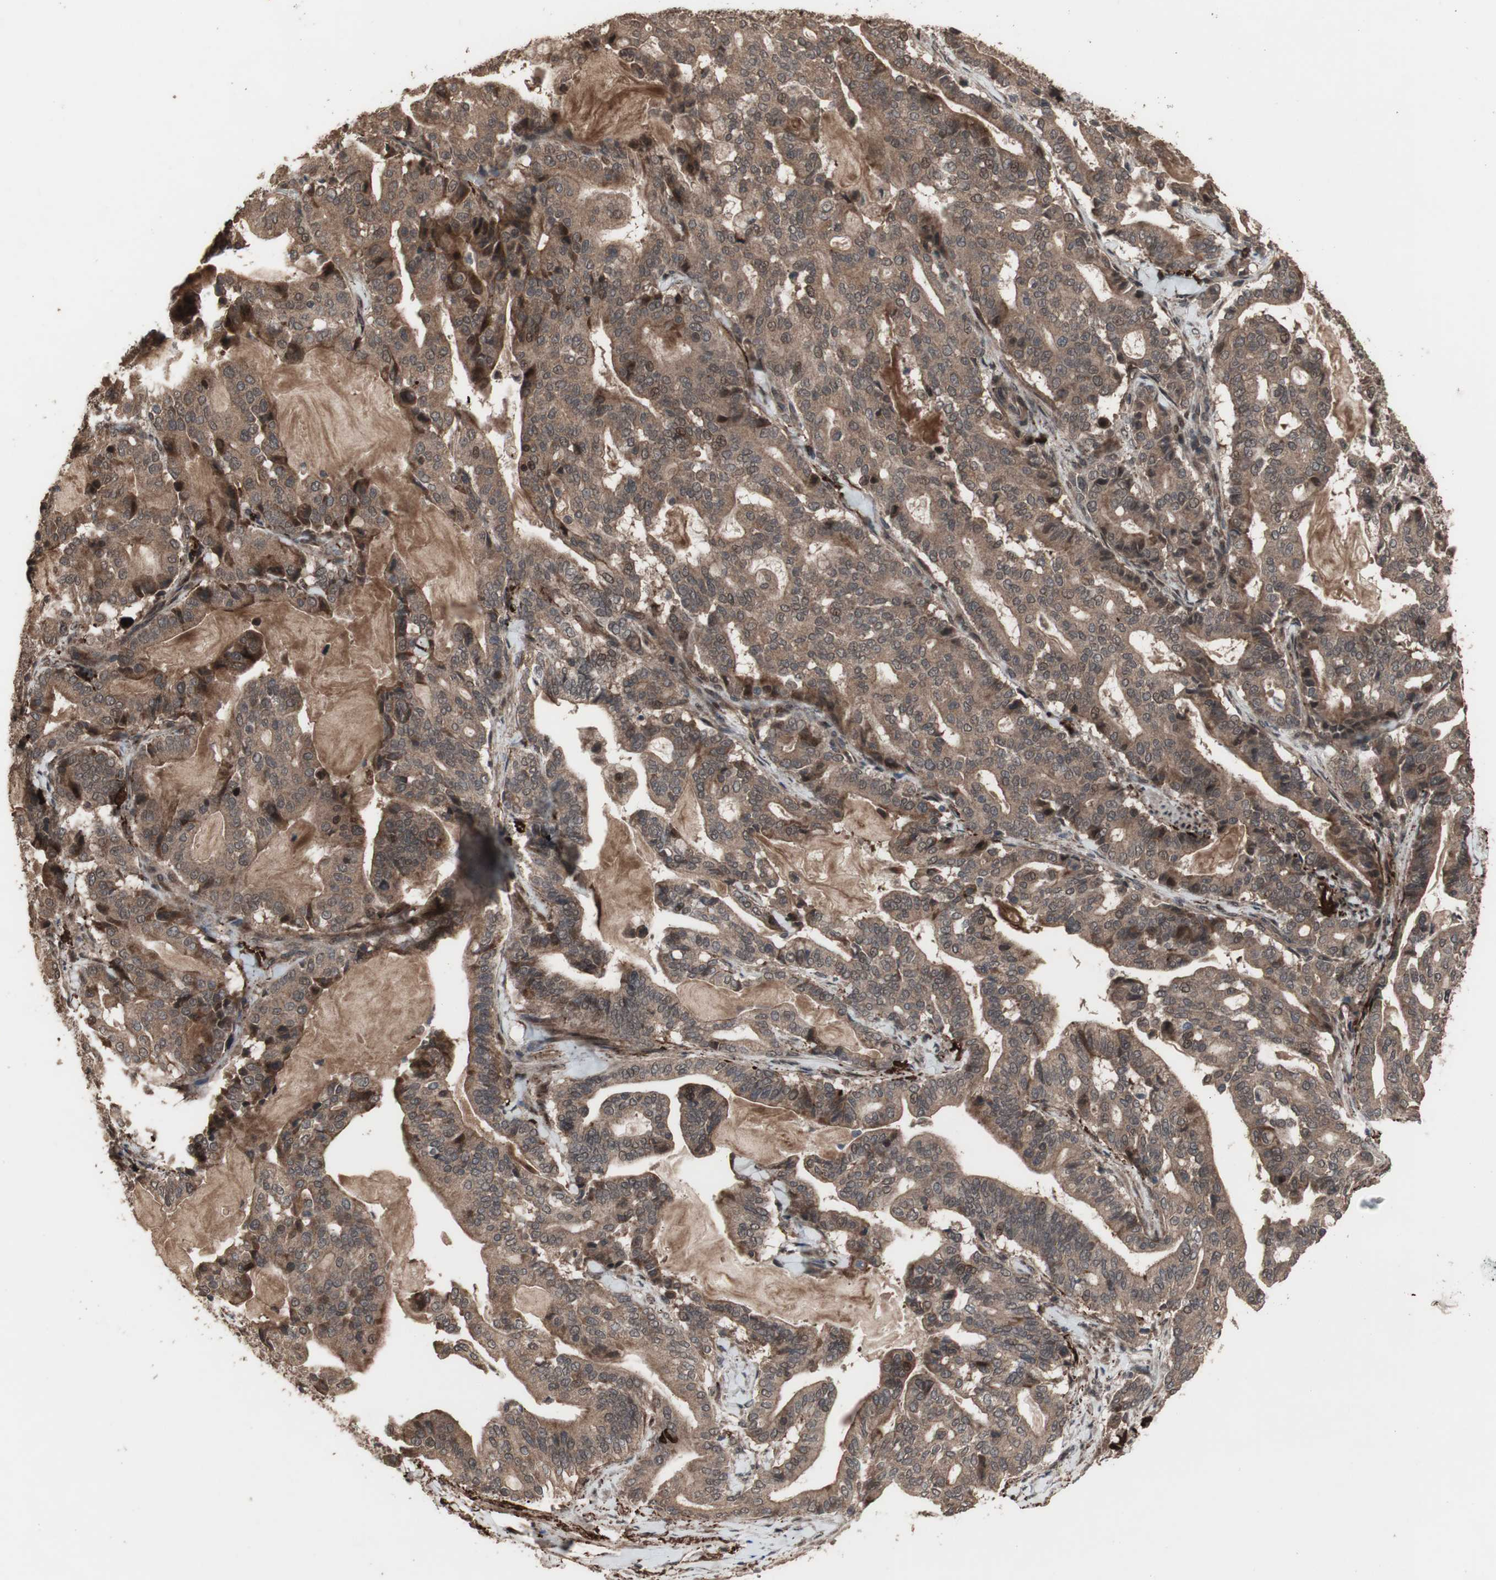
{"staining": {"intensity": "moderate", "quantity": ">75%", "location": "cytoplasmic/membranous"}, "tissue": "pancreatic cancer", "cell_type": "Tumor cells", "image_type": "cancer", "snomed": [{"axis": "morphology", "description": "Adenocarcinoma, NOS"}, {"axis": "topography", "description": "Pancreas"}], "caption": "Brown immunohistochemical staining in pancreatic cancer (adenocarcinoma) reveals moderate cytoplasmic/membranous expression in about >75% of tumor cells.", "gene": "KANSL1", "patient": {"sex": "male", "age": 63}}